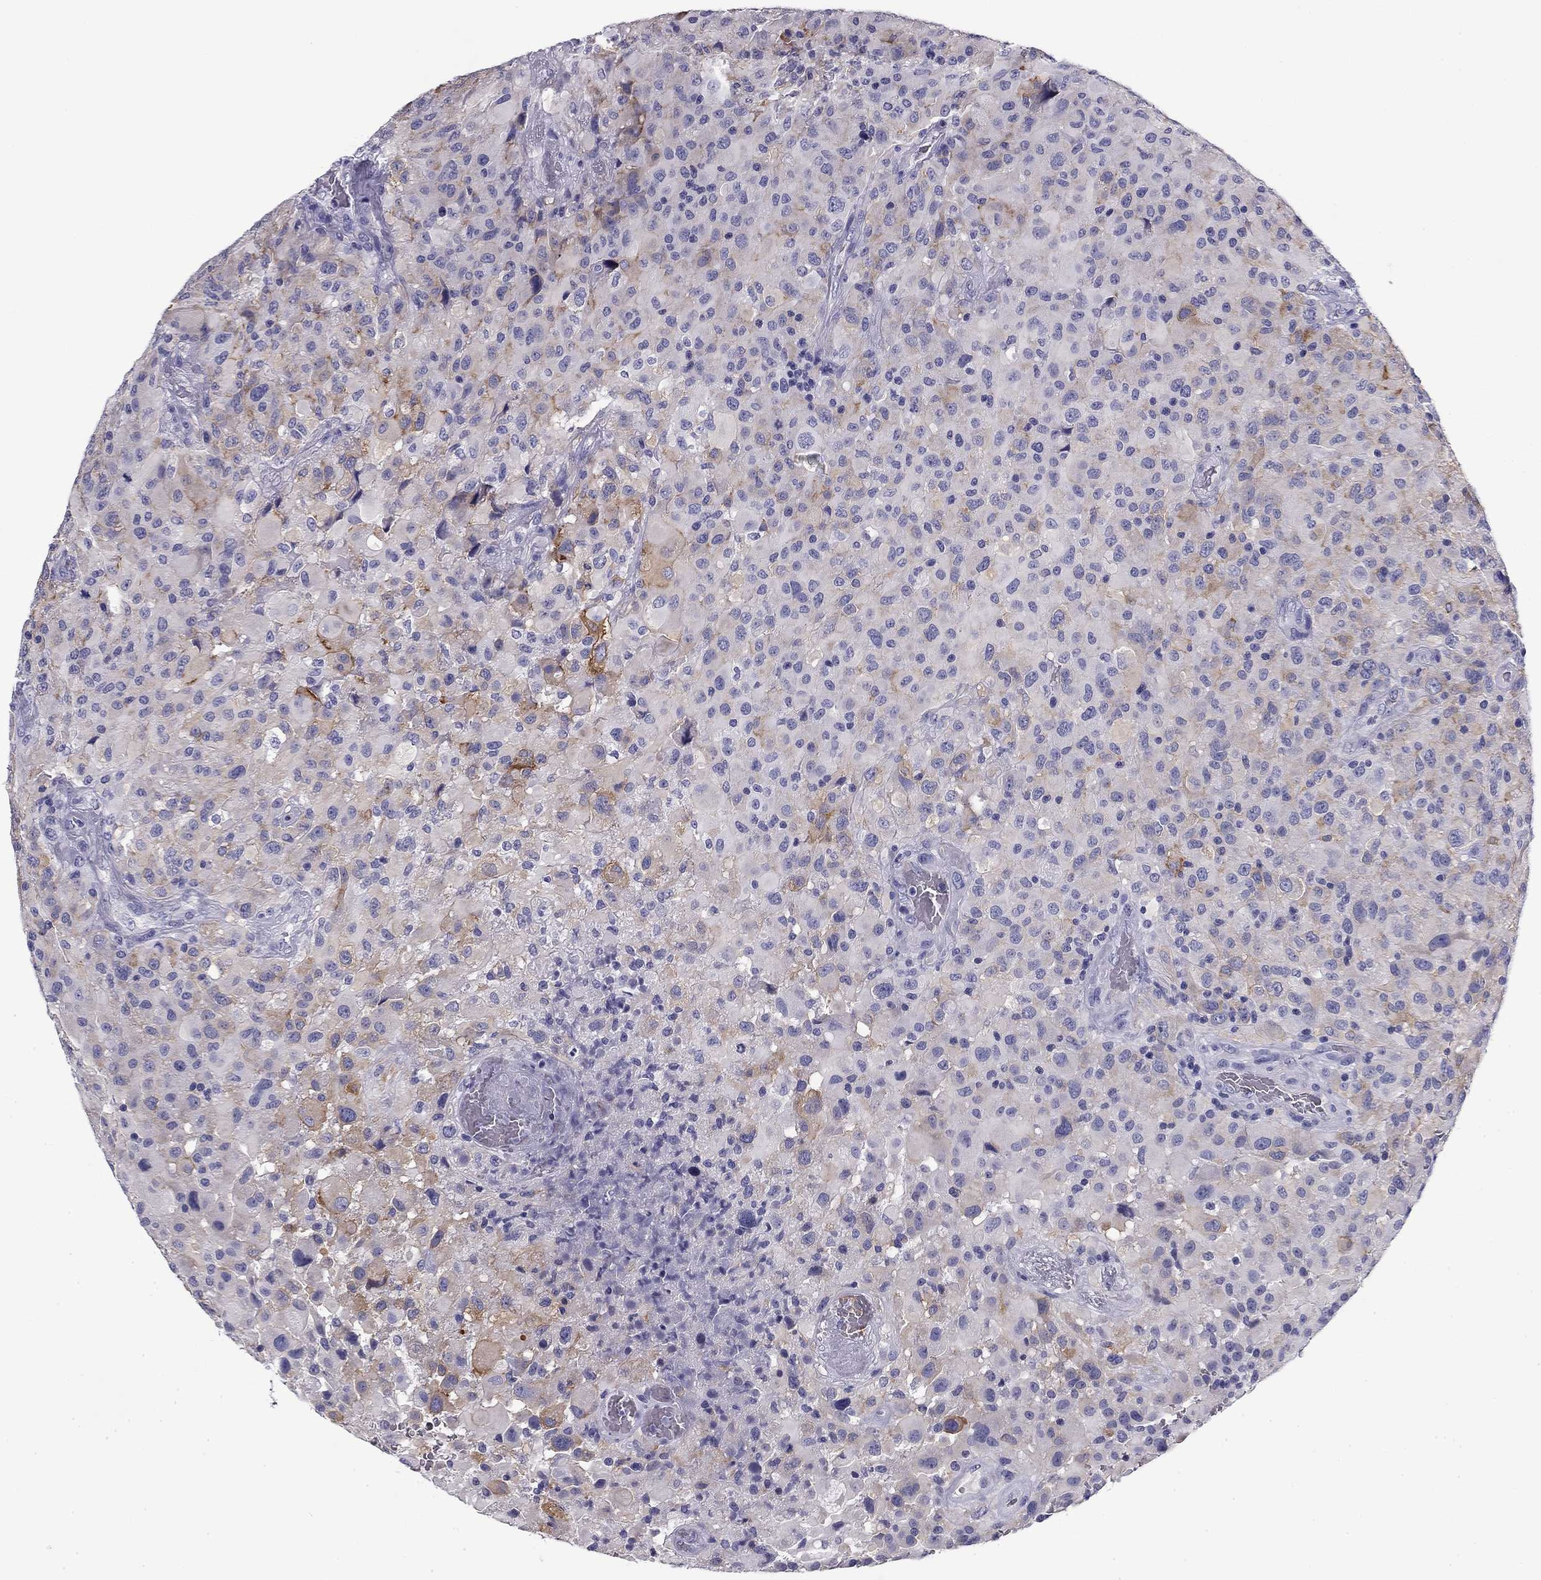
{"staining": {"intensity": "moderate", "quantity": "<25%", "location": "cytoplasmic/membranous"}, "tissue": "glioma", "cell_type": "Tumor cells", "image_type": "cancer", "snomed": [{"axis": "morphology", "description": "Glioma, malignant, High grade"}, {"axis": "topography", "description": "Cerebral cortex"}], "caption": "Immunohistochemistry image of neoplastic tissue: glioma stained using immunohistochemistry (IHC) shows low levels of moderate protein expression localized specifically in the cytoplasmic/membranous of tumor cells, appearing as a cytoplasmic/membranous brown color.", "gene": "FLNC", "patient": {"sex": "male", "age": 35}}